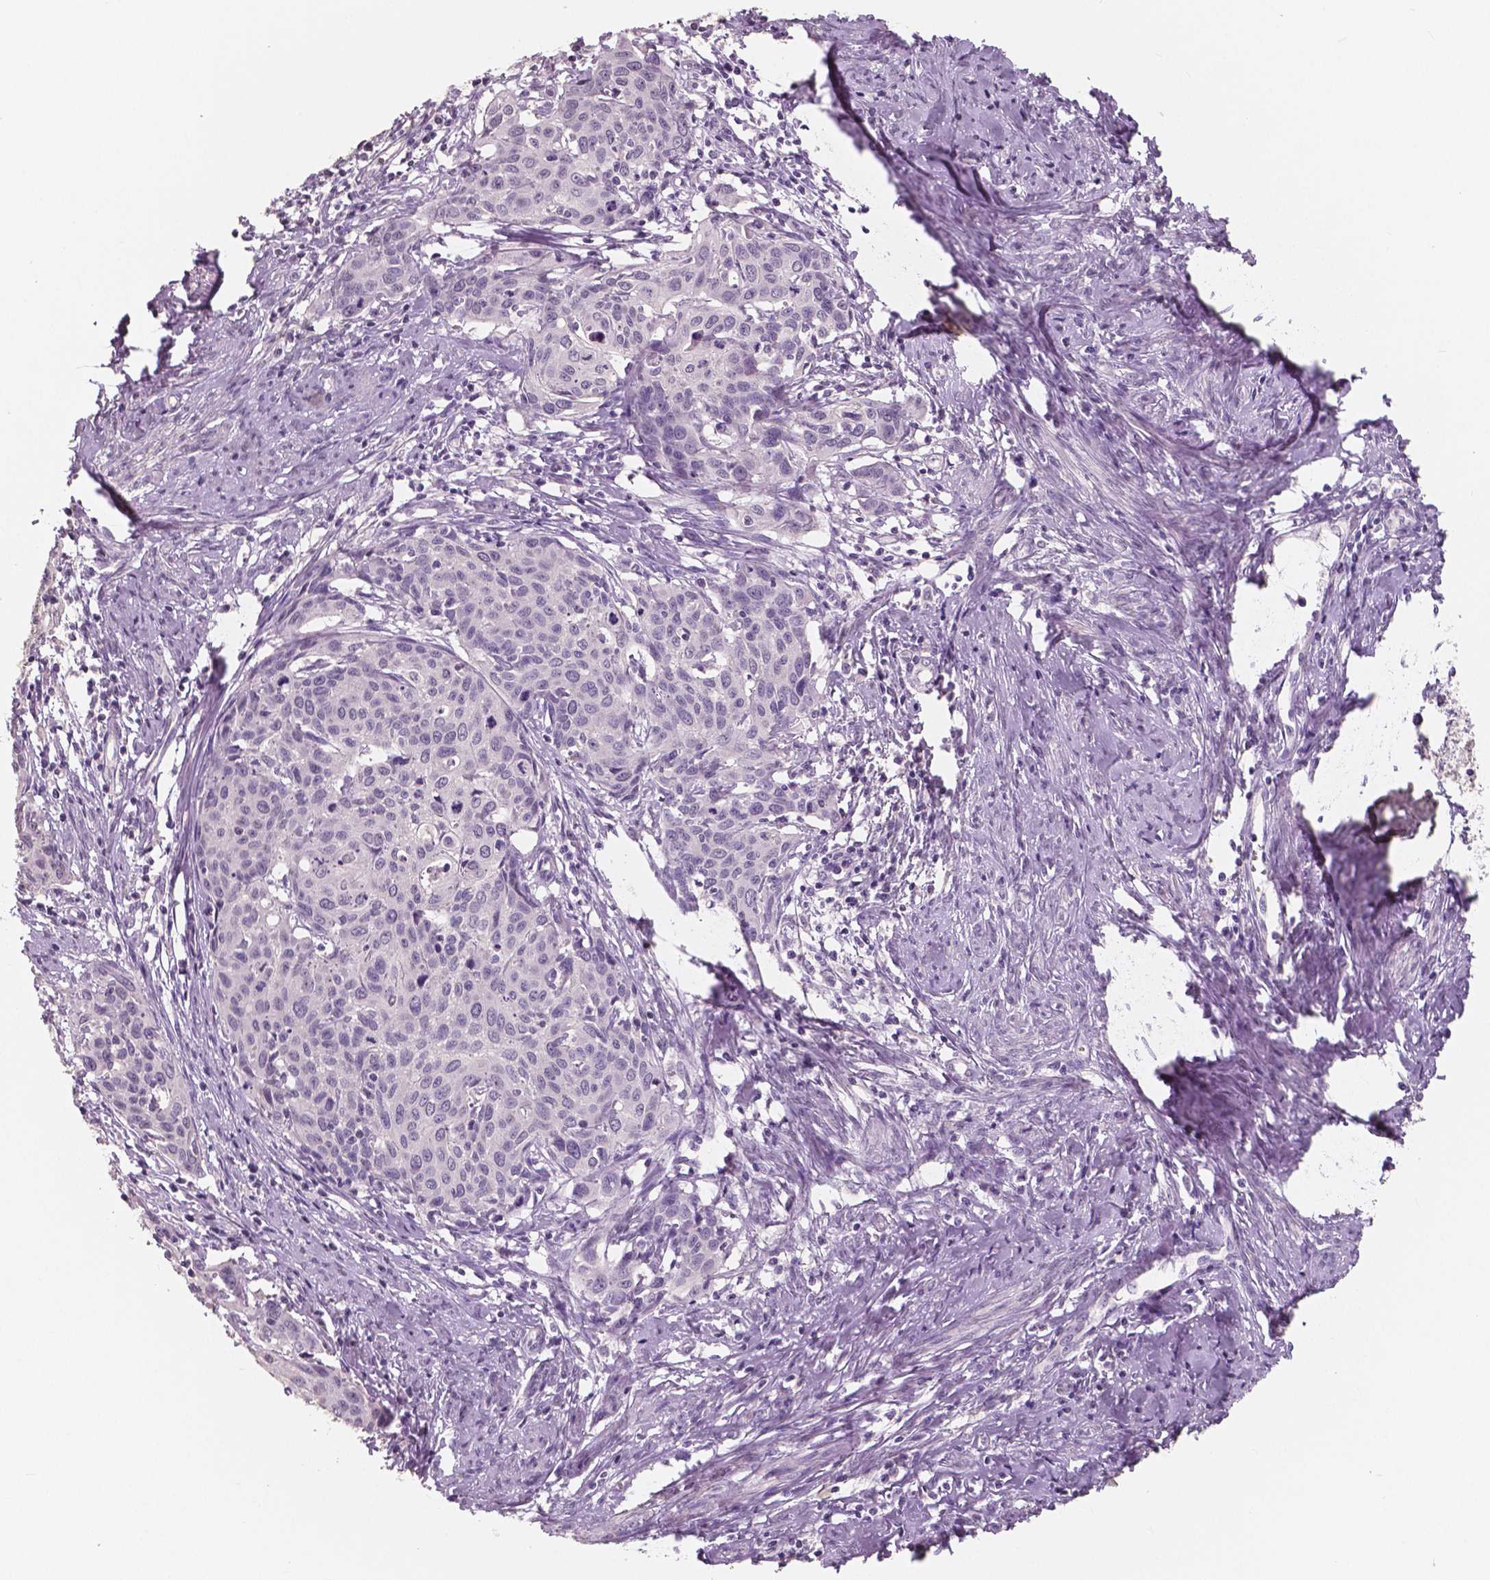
{"staining": {"intensity": "negative", "quantity": "none", "location": "none"}, "tissue": "cervical cancer", "cell_type": "Tumor cells", "image_type": "cancer", "snomed": [{"axis": "morphology", "description": "Squamous cell carcinoma, NOS"}, {"axis": "topography", "description": "Cervix"}], "caption": "Human cervical squamous cell carcinoma stained for a protein using immunohistochemistry (IHC) demonstrates no expression in tumor cells.", "gene": "NECAB1", "patient": {"sex": "female", "age": 62}}